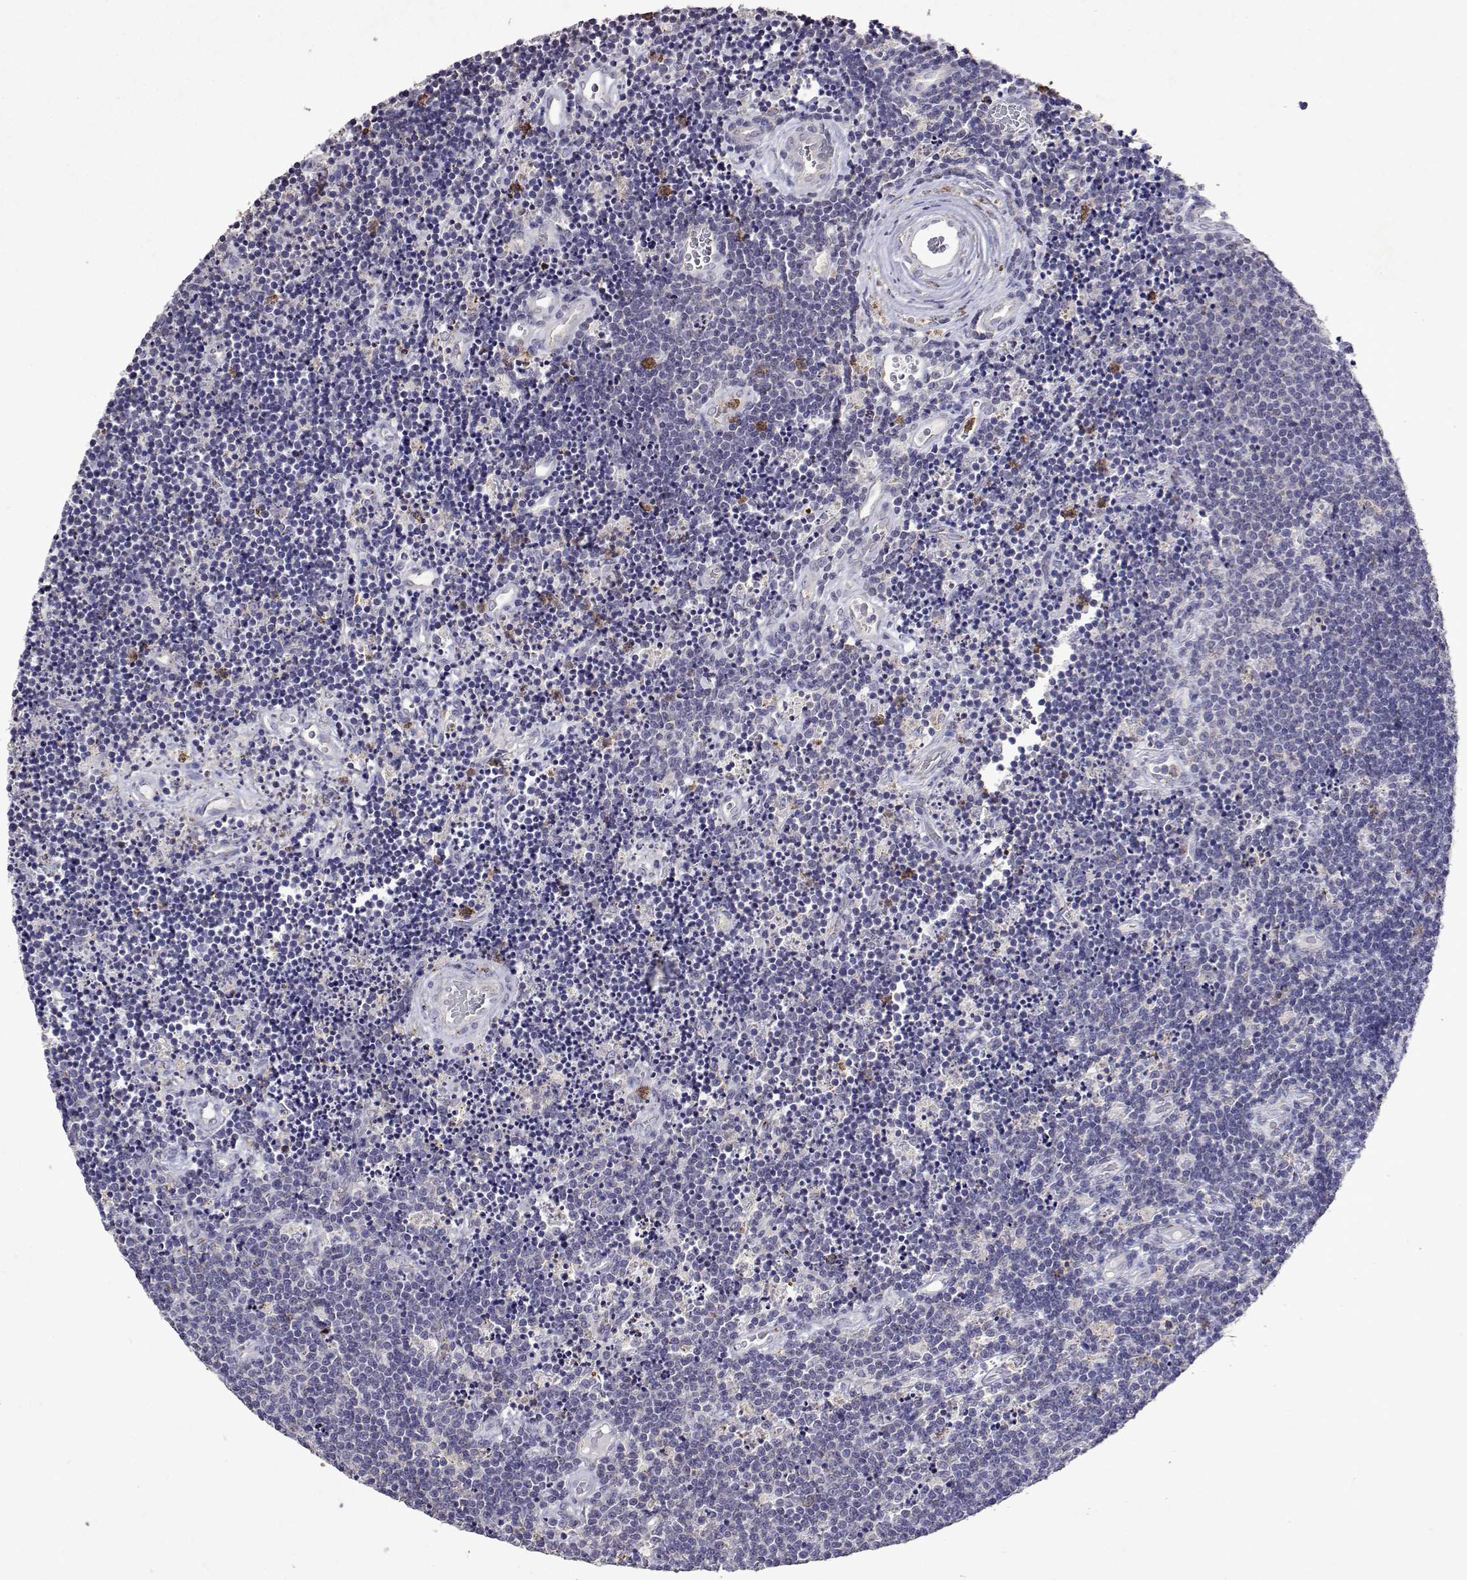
{"staining": {"intensity": "negative", "quantity": "none", "location": "none"}, "tissue": "lymphoma", "cell_type": "Tumor cells", "image_type": "cancer", "snomed": [{"axis": "morphology", "description": "Malignant lymphoma, non-Hodgkin's type, Low grade"}, {"axis": "topography", "description": "Brain"}], "caption": "High magnification brightfield microscopy of lymphoma stained with DAB (brown) and counterstained with hematoxylin (blue): tumor cells show no significant expression. (DAB (3,3'-diaminobenzidine) immunohistochemistry with hematoxylin counter stain).", "gene": "DUSP28", "patient": {"sex": "female", "age": 66}}